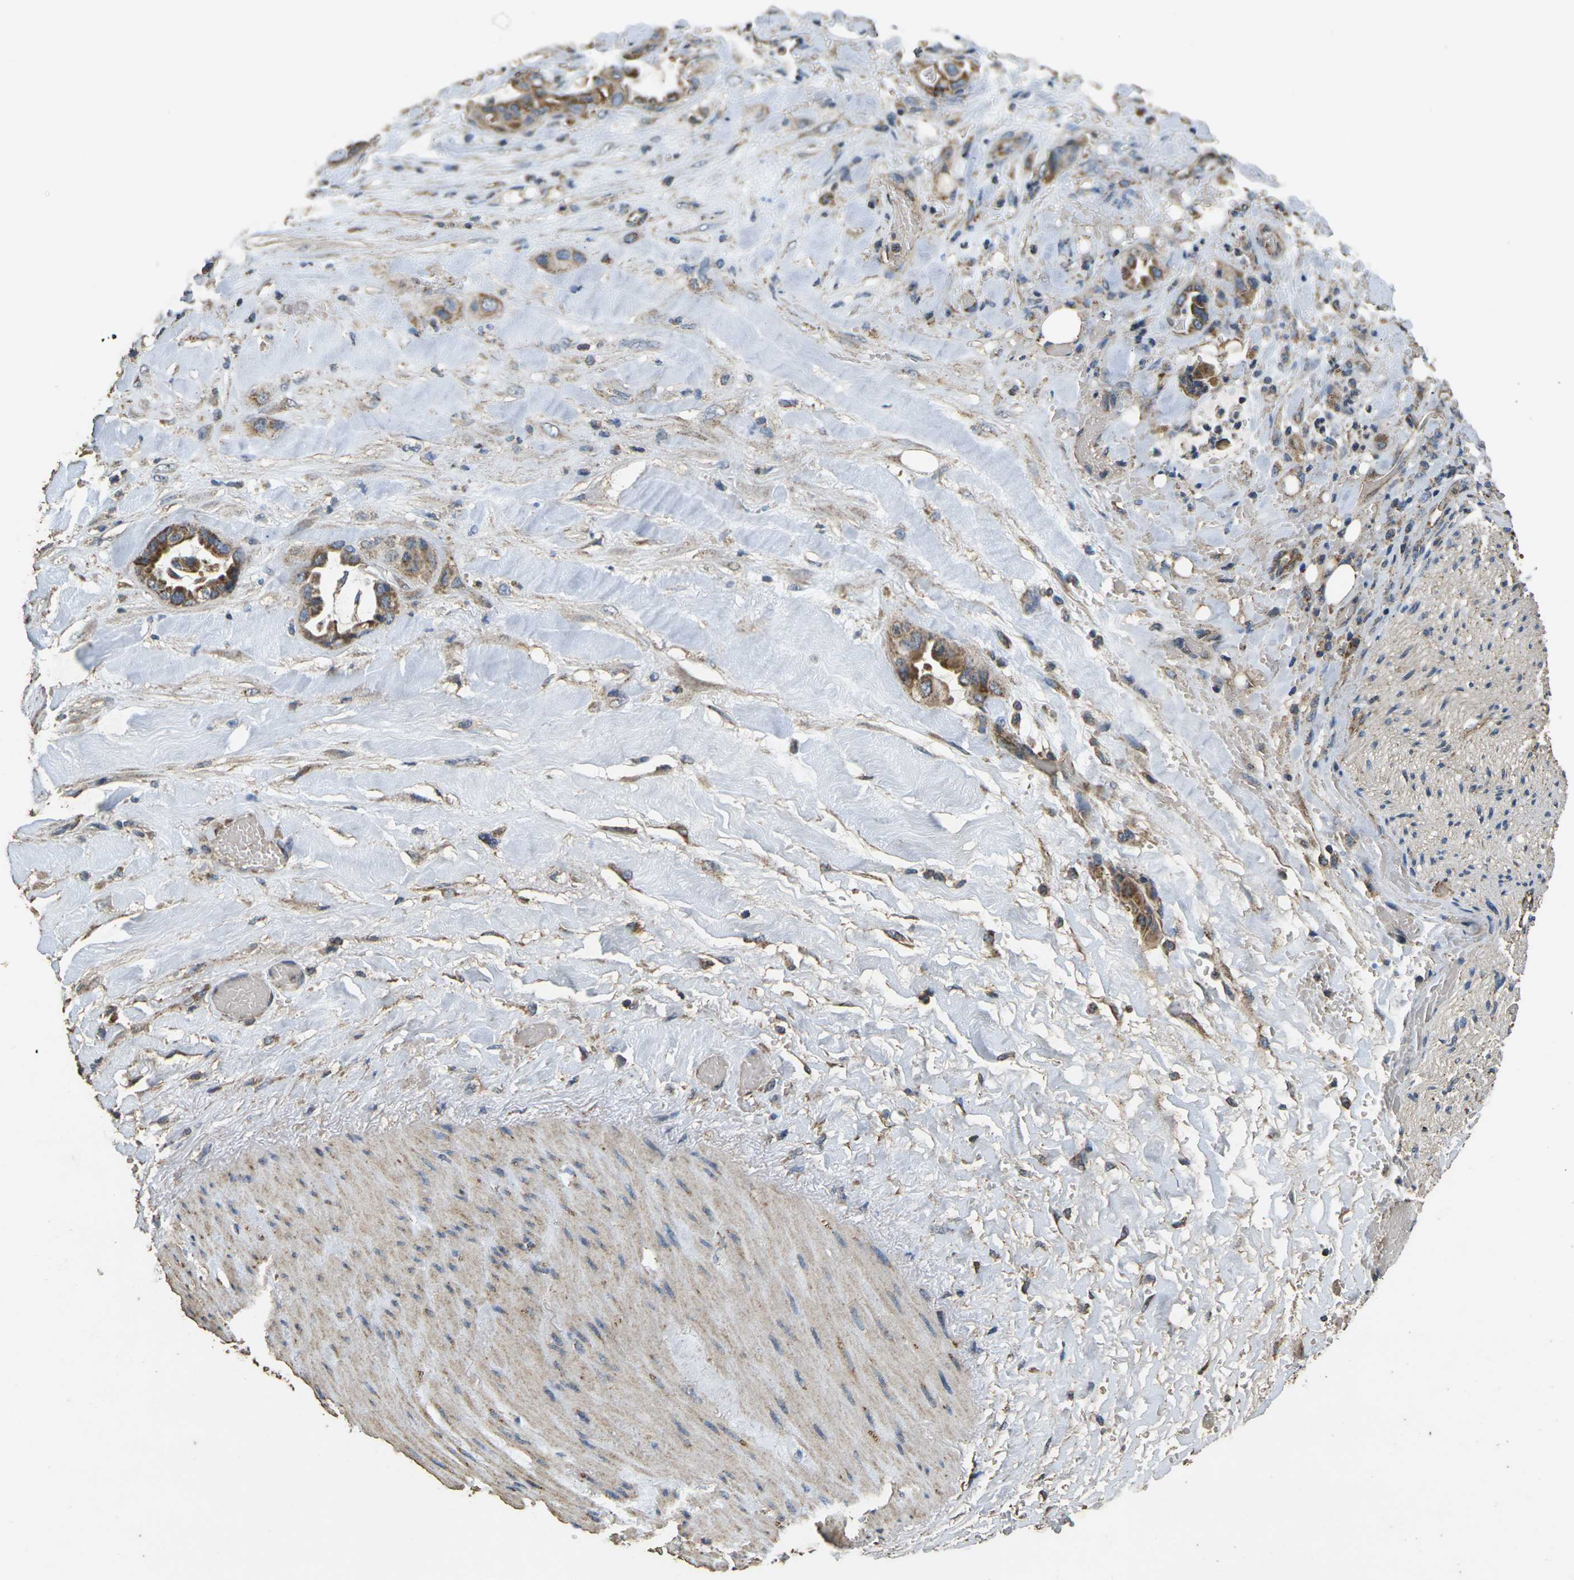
{"staining": {"intensity": "moderate", "quantity": ">75%", "location": "cytoplasmic/membranous"}, "tissue": "liver cancer", "cell_type": "Tumor cells", "image_type": "cancer", "snomed": [{"axis": "morphology", "description": "Cholangiocarcinoma"}, {"axis": "topography", "description": "Liver"}], "caption": "A brown stain shows moderate cytoplasmic/membranous staining of a protein in human liver cancer tumor cells.", "gene": "MAPK11", "patient": {"sex": "female", "age": 61}}